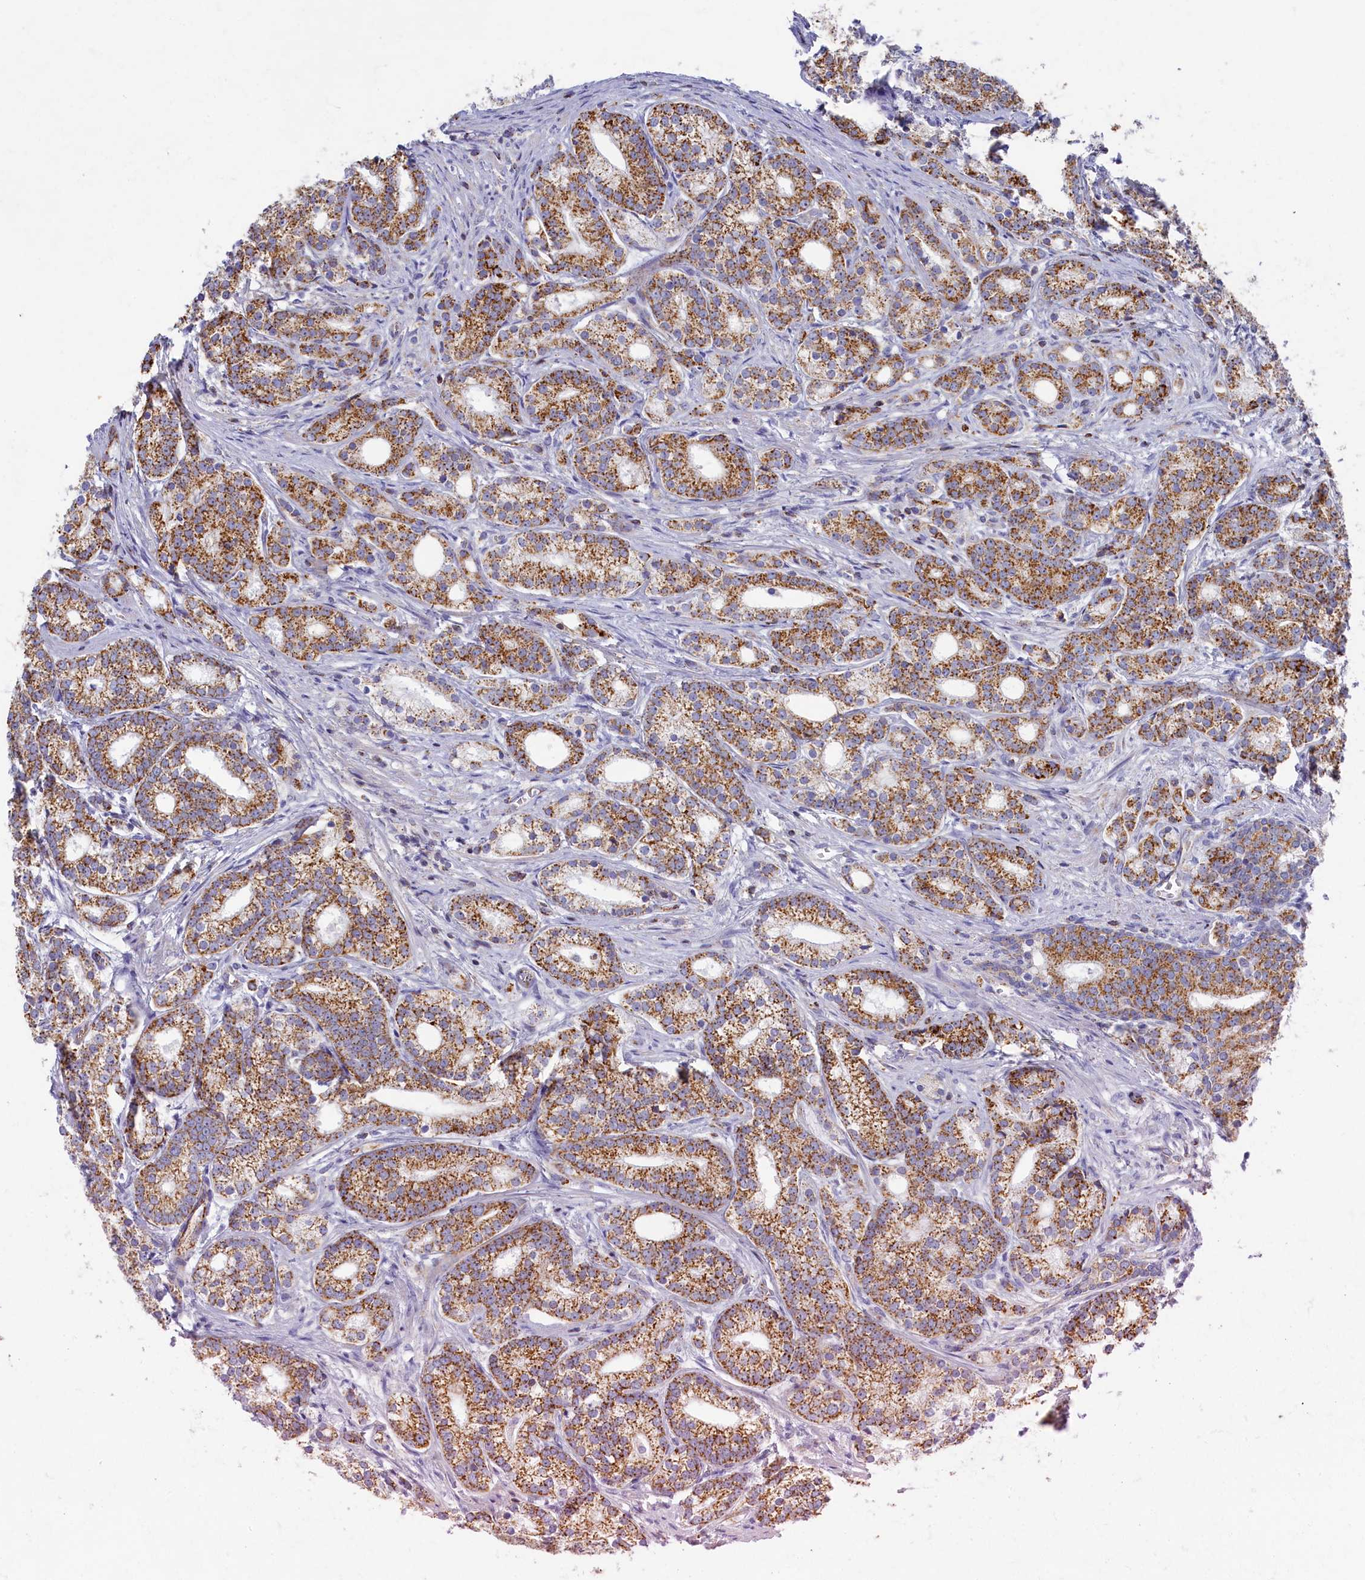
{"staining": {"intensity": "moderate", "quantity": ">75%", "location": "cytoplasmic/membranous"}, "tissue": "prostate cancer", "cell_type": "Tumor cells", "image_type": "cancer", "snomed": [{"axis": "morphology", "description": "Adenocarcinoma, Low grade"}, {"axis": "topography", "description": "Prostate"}], "caption": "A micrograph showing moderate cytoplasmic/membranous expression in about >75% of tumor cells in low-grade adenocarcinoma (prostate), as visualized by brown immunohistochemical staining.", "gene": "OCIAD2", "patient": {"sex": "male", "age": 71}}